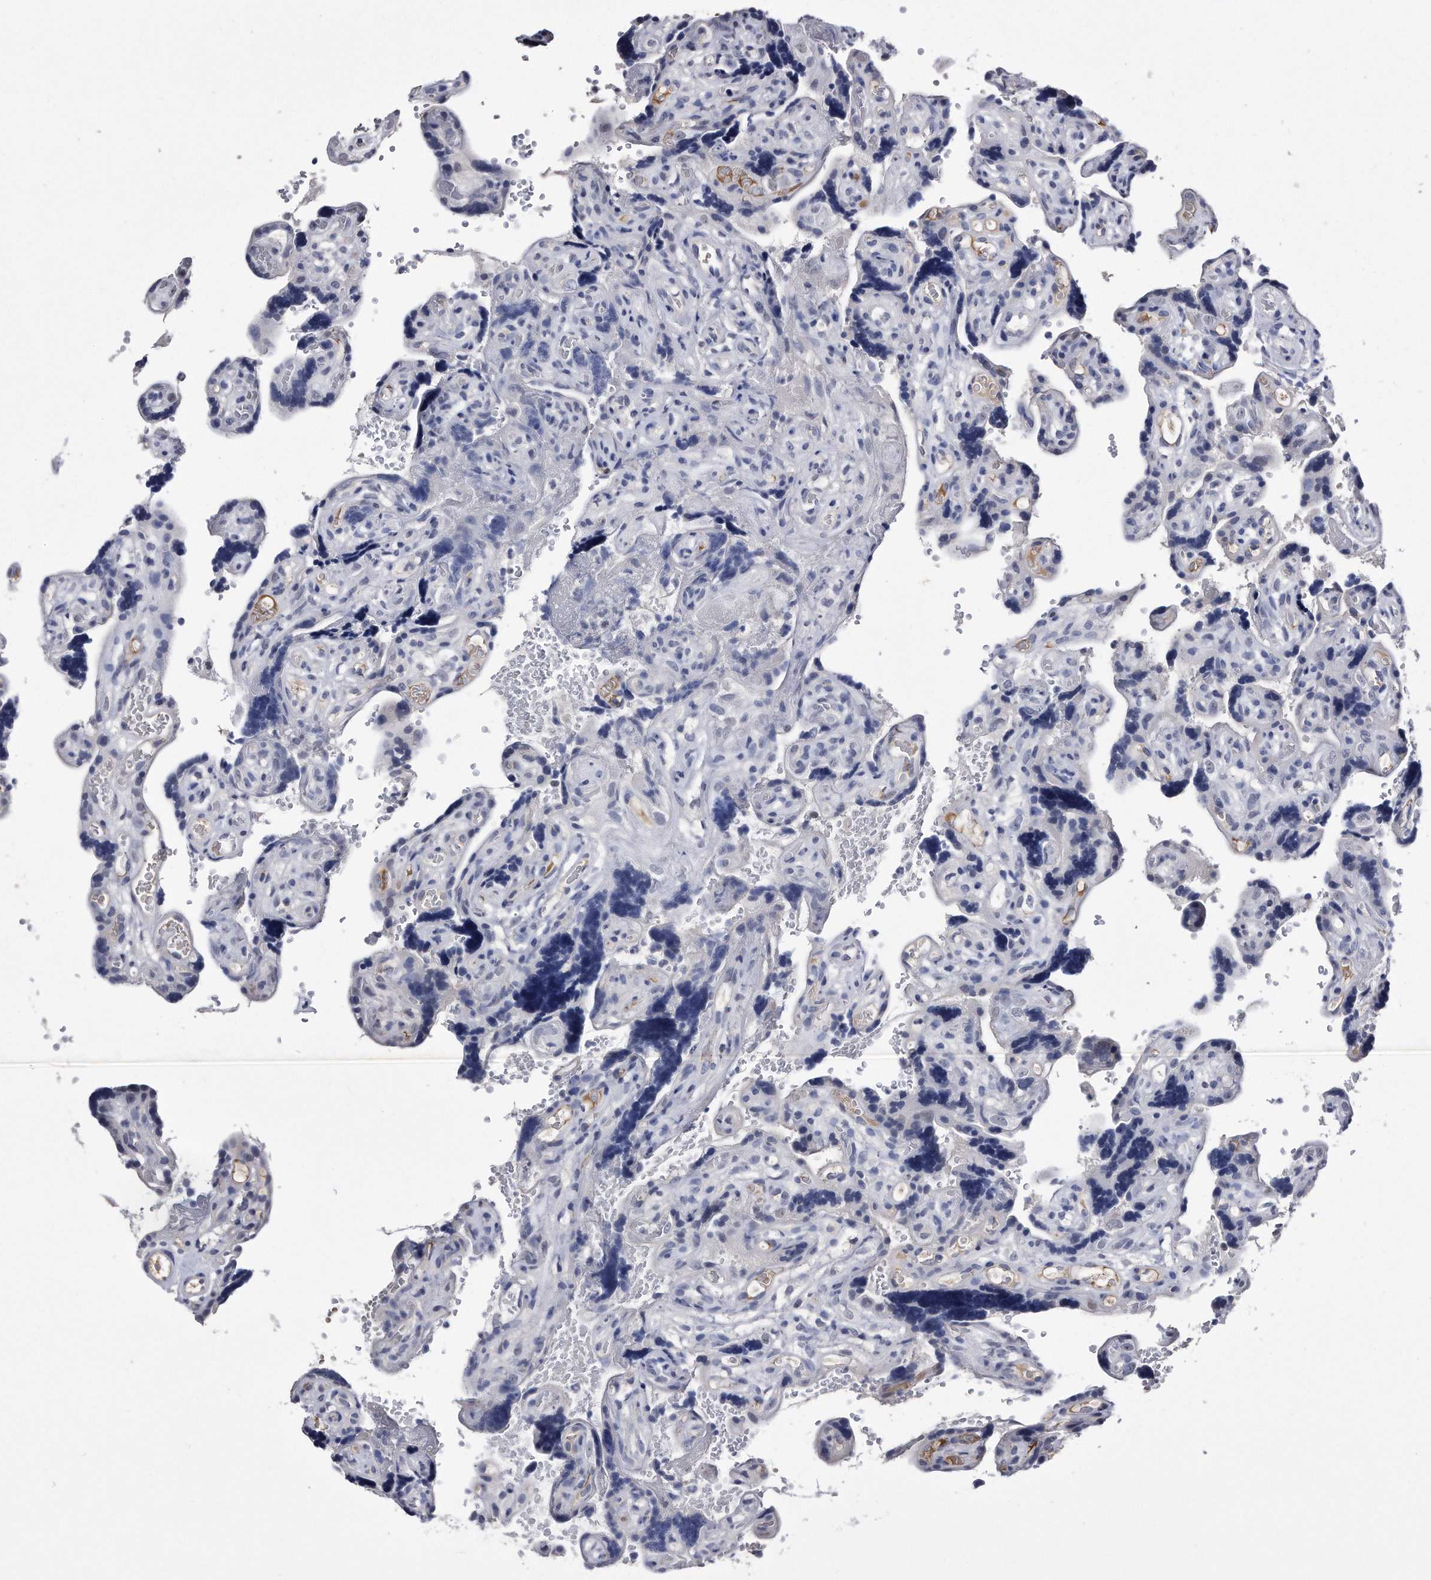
{"staining": {"intensity": "negative", "quantity": "none", "location": "none"}, "tissue": "placenta", "cell_type": "Decidual cells", "image_type": "normal", "snomed": [{"axis": "morphology", "description": "Normal tissue, NOS"}, {"axis": "topography", "description": "Placenta"}], "caption": "IHC image of normal placenta: placenta stained with DAB reveals no significant protein positivity in decidual cells. (Stains: DAB (3,3'-diaminobenzidine) immunohistochemistry (IHC) with hematoxylin counter stain, Microscopy: brightfield microscopy at high magnification).", "gene": "KCTD8", "patient": {"sex": "female", "age": 30}}